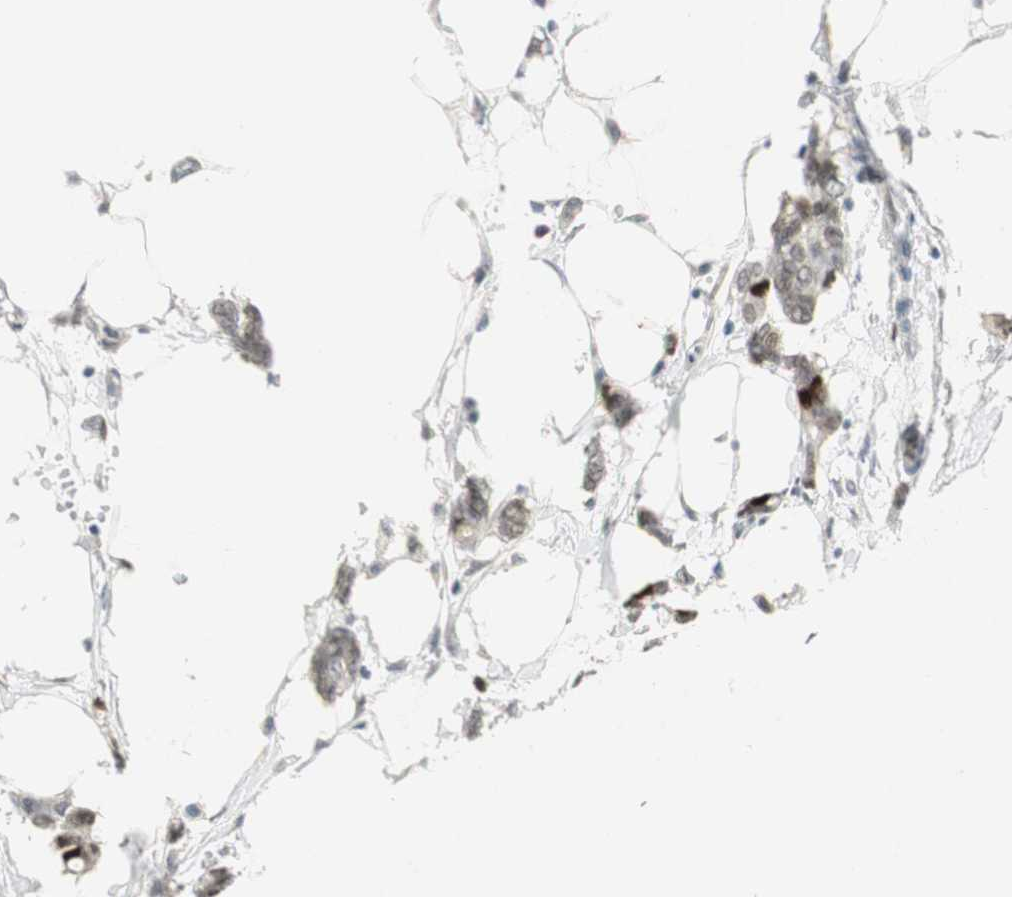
{"staining": {"intensity": "strong", "quantity": "25%-75%", "location": "nuclear"}, "tissue": "breast cancer", "cell_type": "Tumor cells", "image_type": "cancer", "snomed": [{"axis": "morphology", "description": "Duct carcinoma"}, {"axis": "topography", "description": "Breast"}], "caption": "This micrograph displays IHC staining of human breast infiltrating ductal carcinoma, with high strong nuclear positivity in approximately 25%-75% of tumor cells.", "gene": "AJUBA", "patient": {"sex": "female", "age": 84}}